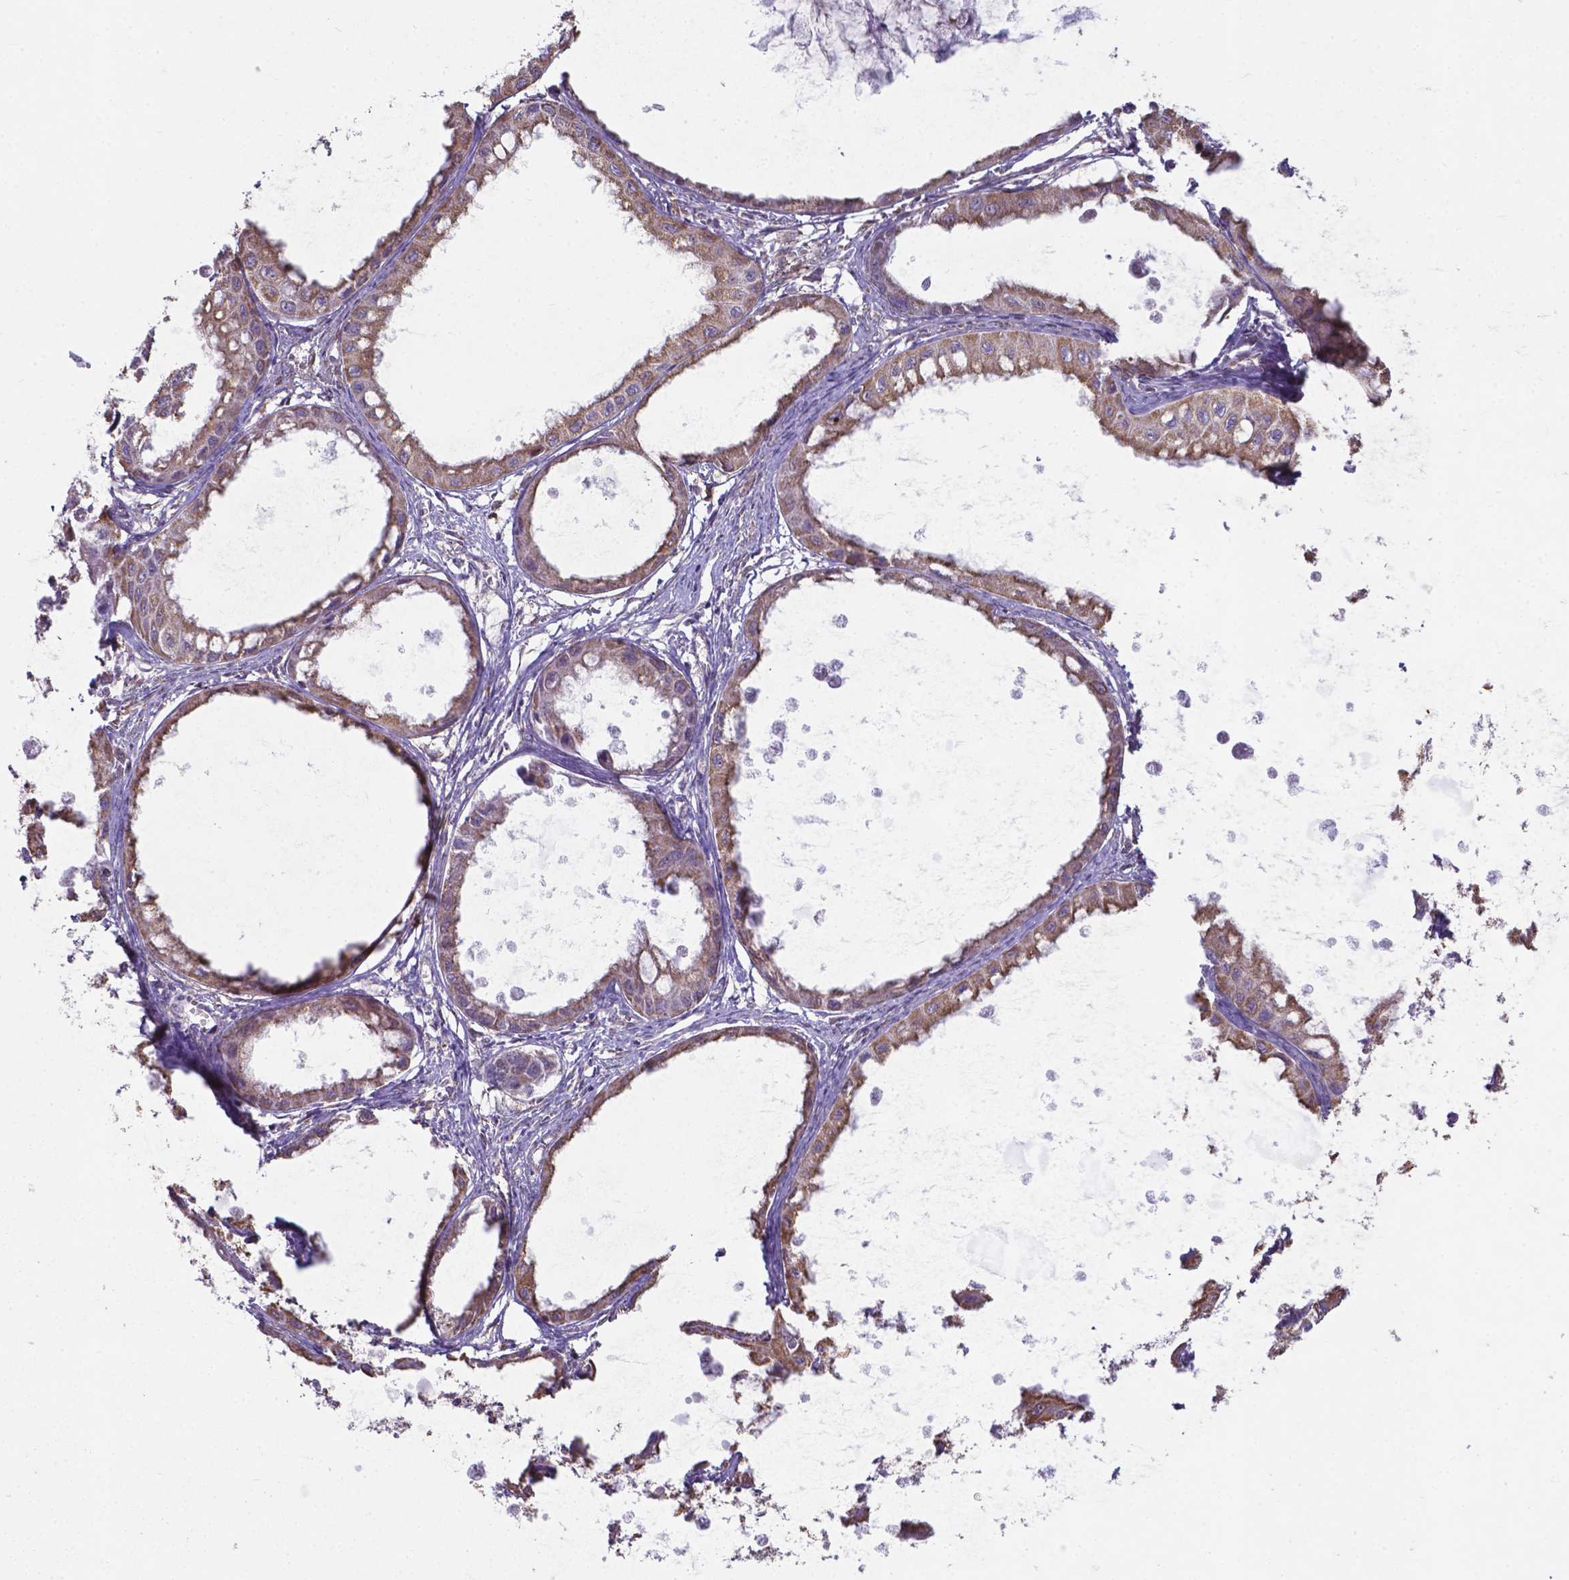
{"staining": {"intensity": "moderate", "quantity": ">75%", "location": "cytoplasmic/membranous"}, "tissue": "ovarian cancer", "cell_type": "Tumor cells", "image_type": "cancer", "snomed": [{"axis": "morphology", "description": "Cystadenocarcinoma, mucinous, NOS"}, {"axis": "topography", "description": "Ovary"}], "caption": "Approximately >75% of tumor cells in ovarian cancer (mucinous cystadenocarcinoma) display moderate cytoplasmic/membranous protein positivity as visualized by brown immunohistochemical staining.", "gene": "FAM114A1", "patient": {"sex": "female", "age": 64}}